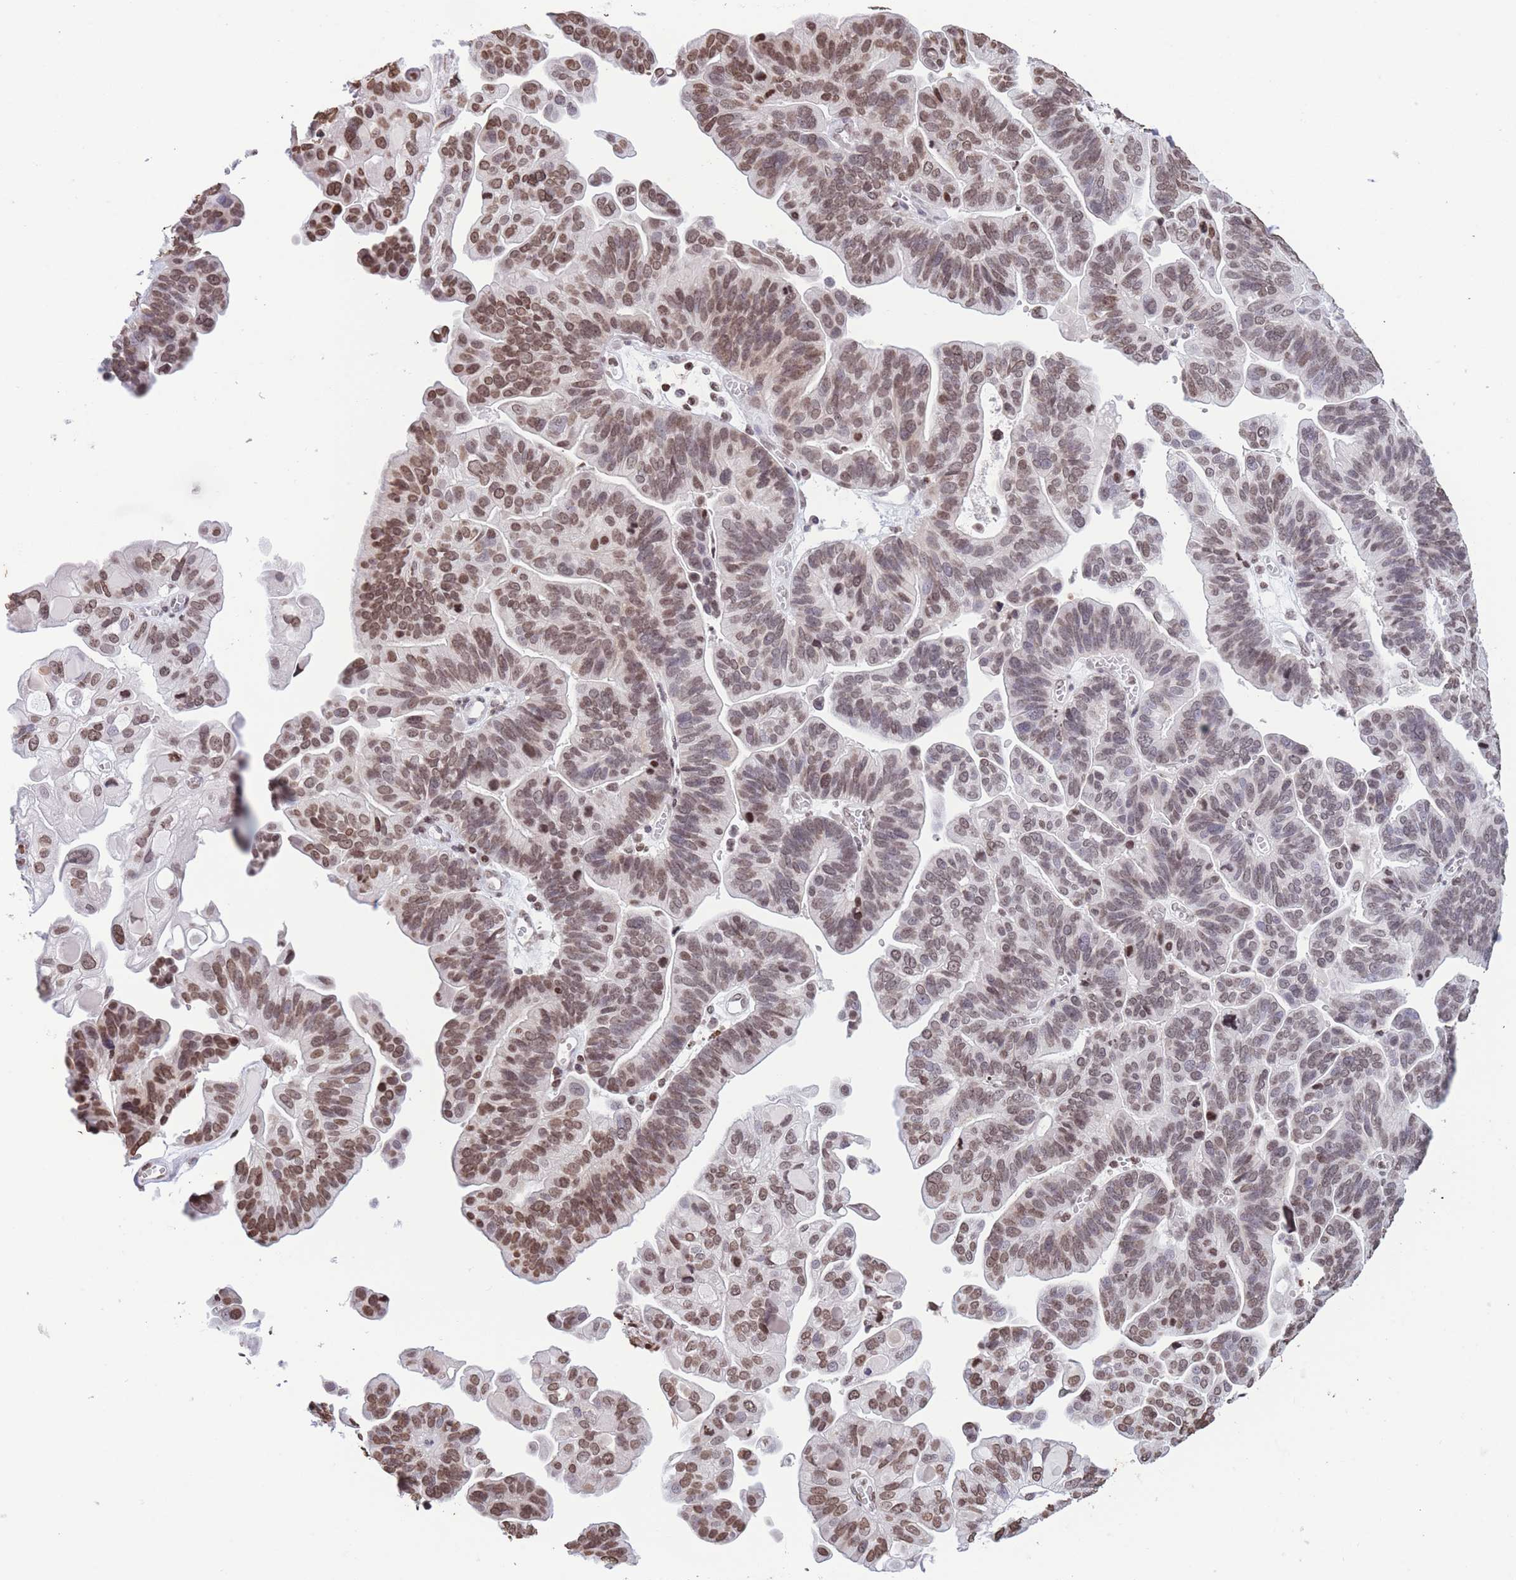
{"staining": {"intensity": "moderate", "quantity": ">75%", "location": "nuclear"}, "tissue": "ovarian cancer", "cell_type": "Tumor cells", "image_type": "cancer", "snomed": [{"axis": "morphology", "description": "Cystadenocarcinoma, serous, NOS"}, {"axis": "topography", "description": "Ovary"}], "caption": "Protein expression analysis of human ovarian serous cystadenocarcinoma reveals moderate nuclear expression in about >75% of tumor cells.", "gene": "H2BC11", "patient": {"sex": "female", "age": 56}}